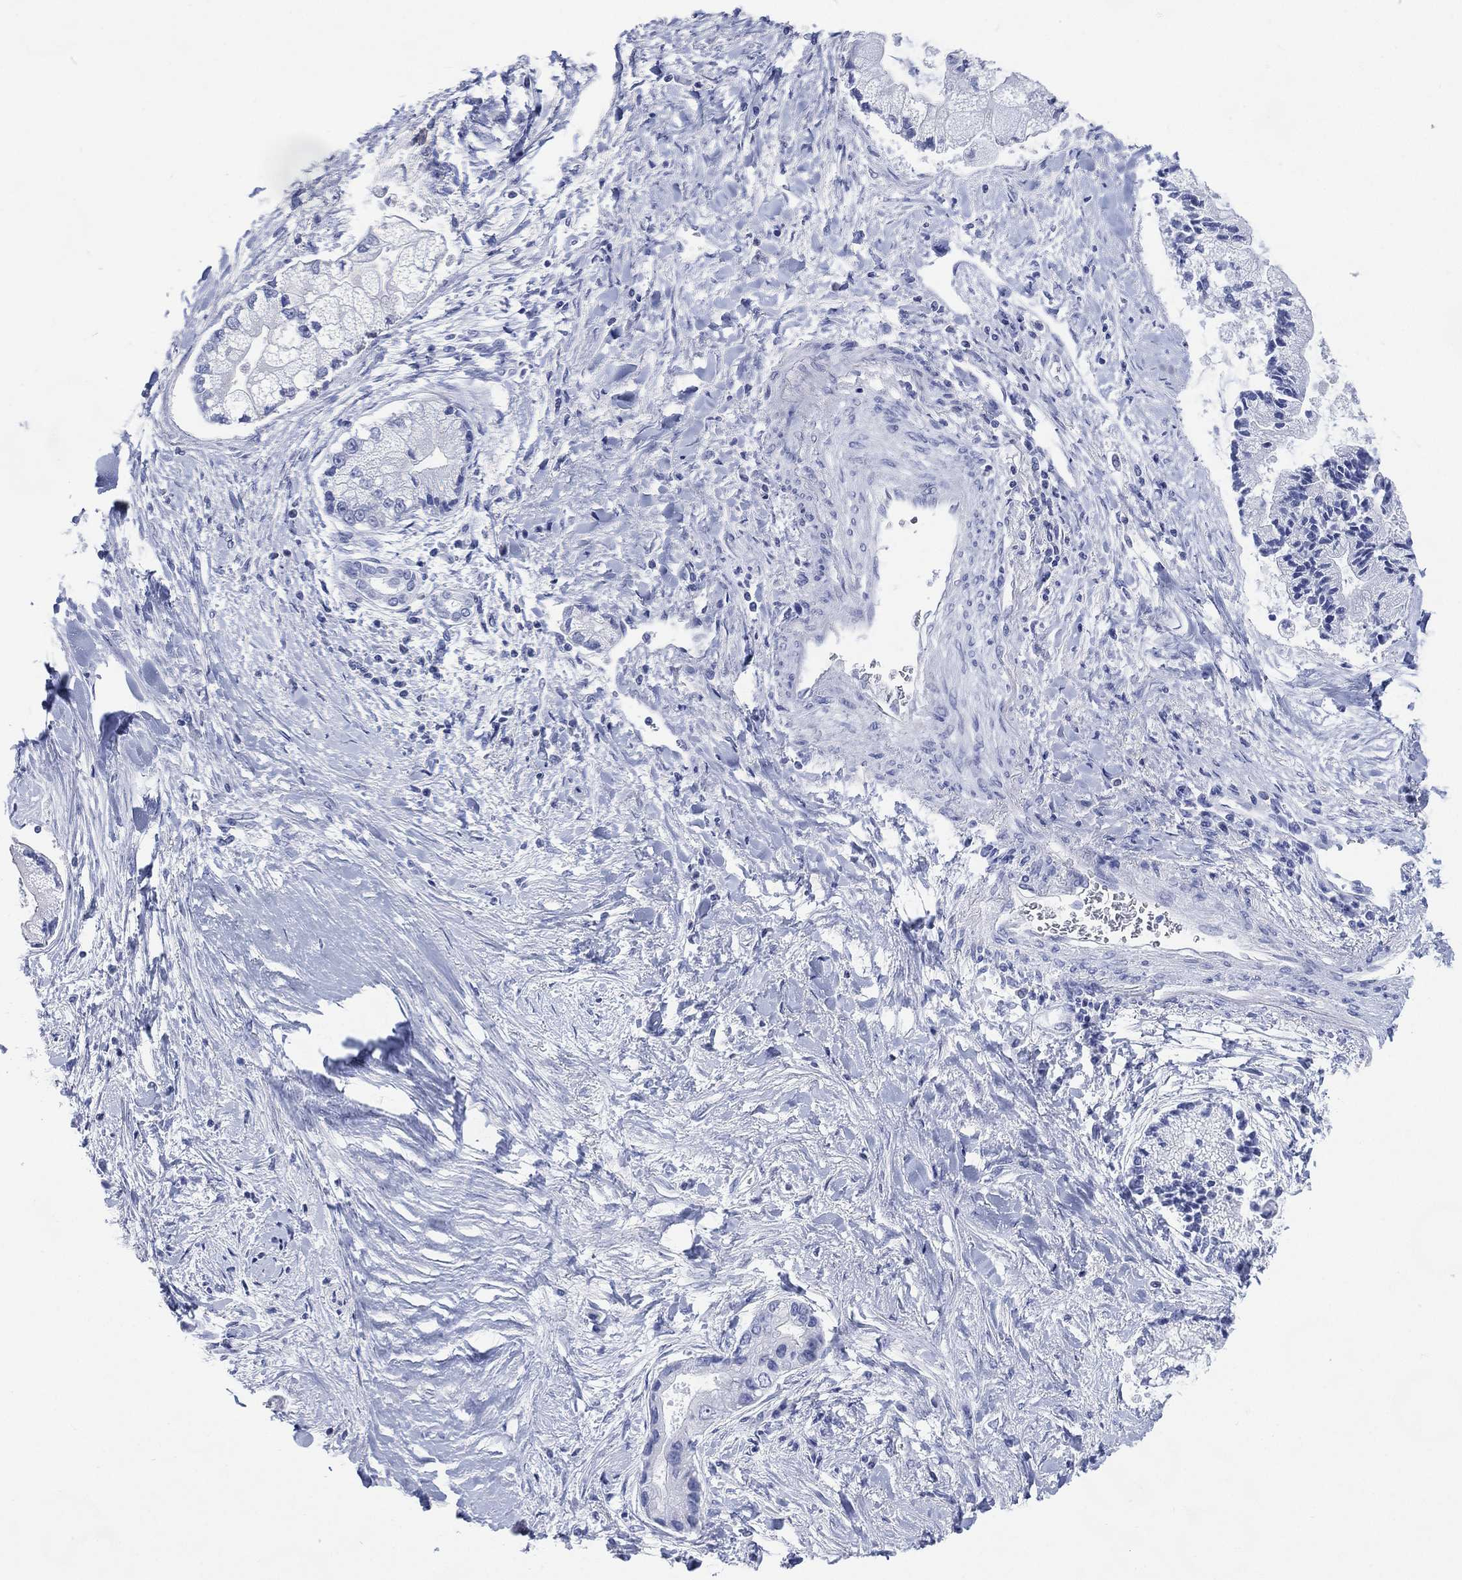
{"staining": {"intensity": "negative", "quantity": "none", "location": "none"}, "tissue": "liver cancer", "cell_type": "Tumor cells", "image_type": "cancer", "snomed": [{"axis": "morphology", "description": "Cholangiocarcinoma"}, {"axis": "topography", "description": "Liver"}], "caption": "Liver cancer was stained to show a protein in brown. There is no significant positivity in tumor cells. (DAB (3,3'-diaminobenzidine) IHC visualized using brightfield microscopy, high magnification).", "gene": "TMEM247", "patient": {"sex": "male", "age": 50}}